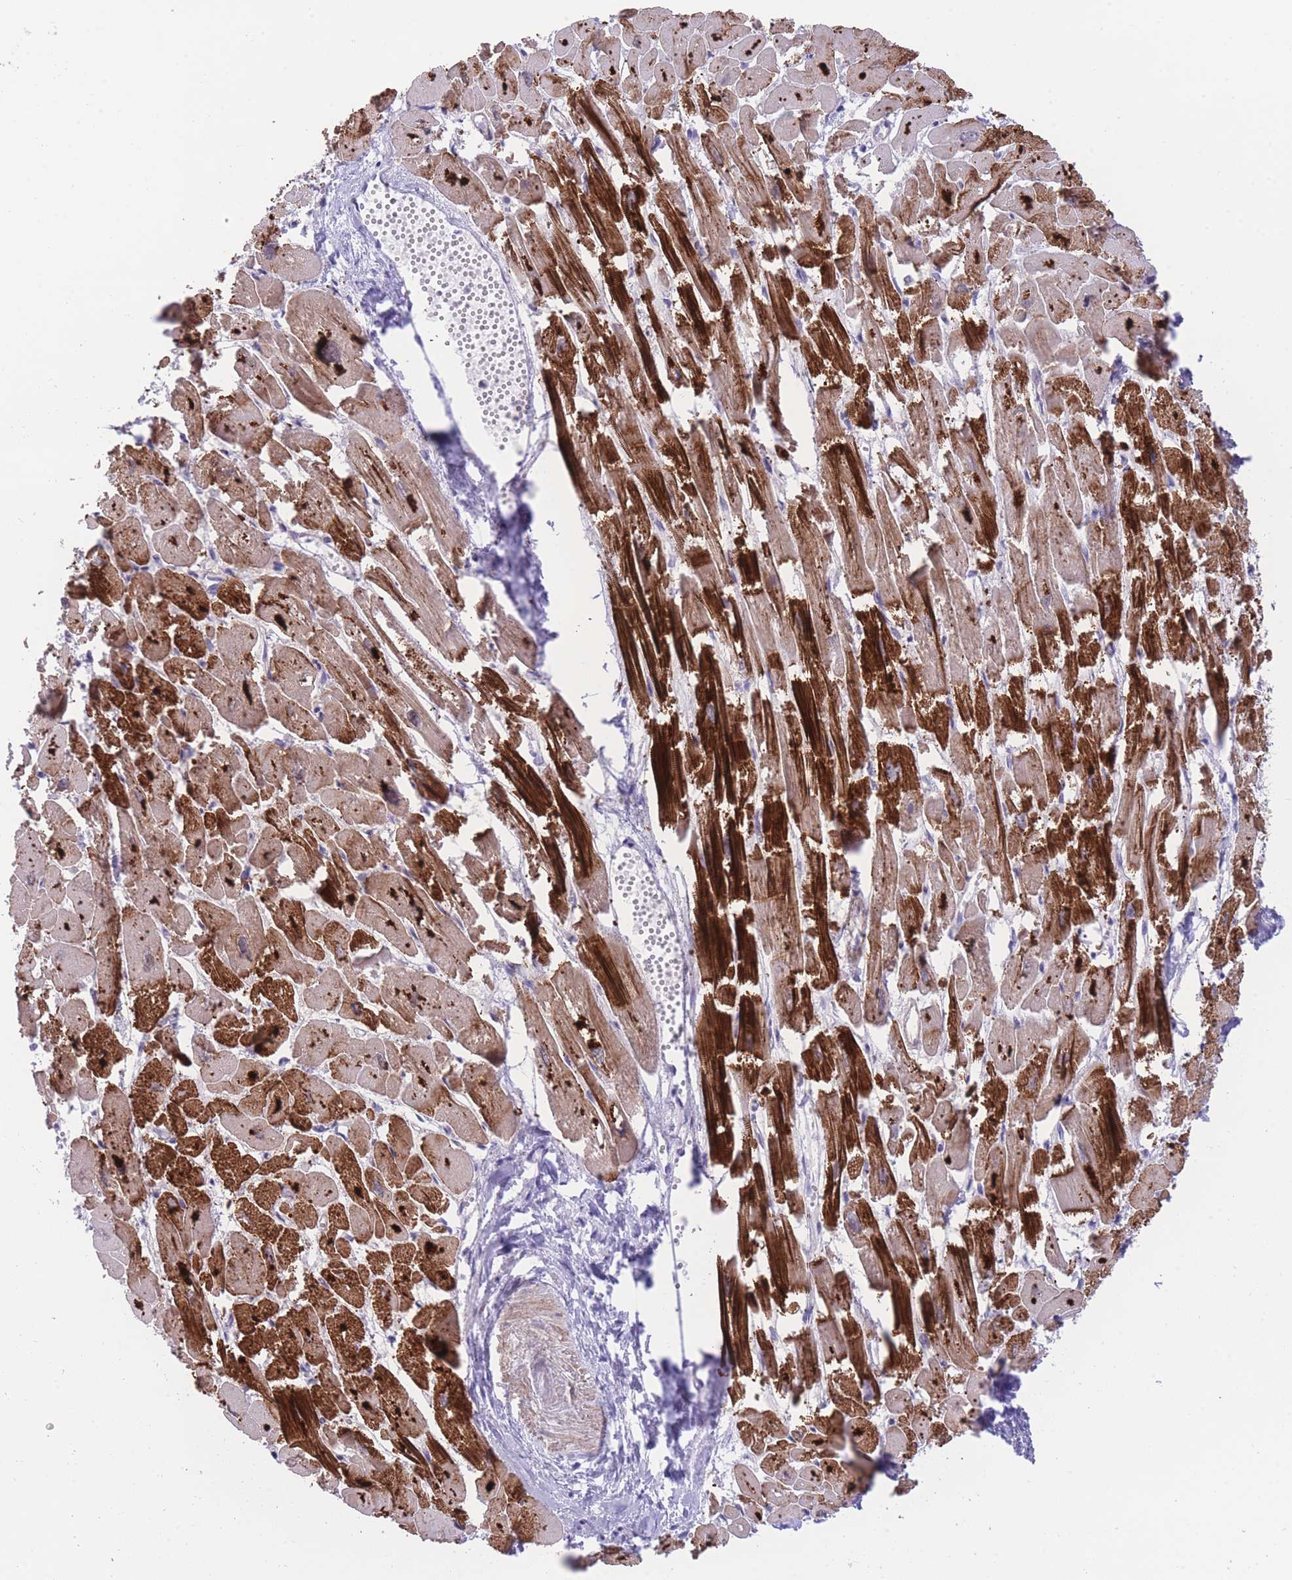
{"staining": {"intensity": "strong", "quantity": "25%-75%", "location": "cytoplasmic/membranous"}, "tissue": "heart muscle", "cell_type": "Cardiomyocytes", "image_type": "normal", "snomed": [{"axis": "morphology", "description": "Normal tissue, NOS"}, {"axis": "topography", "description": "Heart"}], "caption": "Immunohistochemical staining of normal heart muscle shows strong cytoplasmic/membranous protein expression in about 25%-75% of cardiomyocytes.", "gene": "ENSG00000289258", "patient": {"sex": "male", "age": 54}}